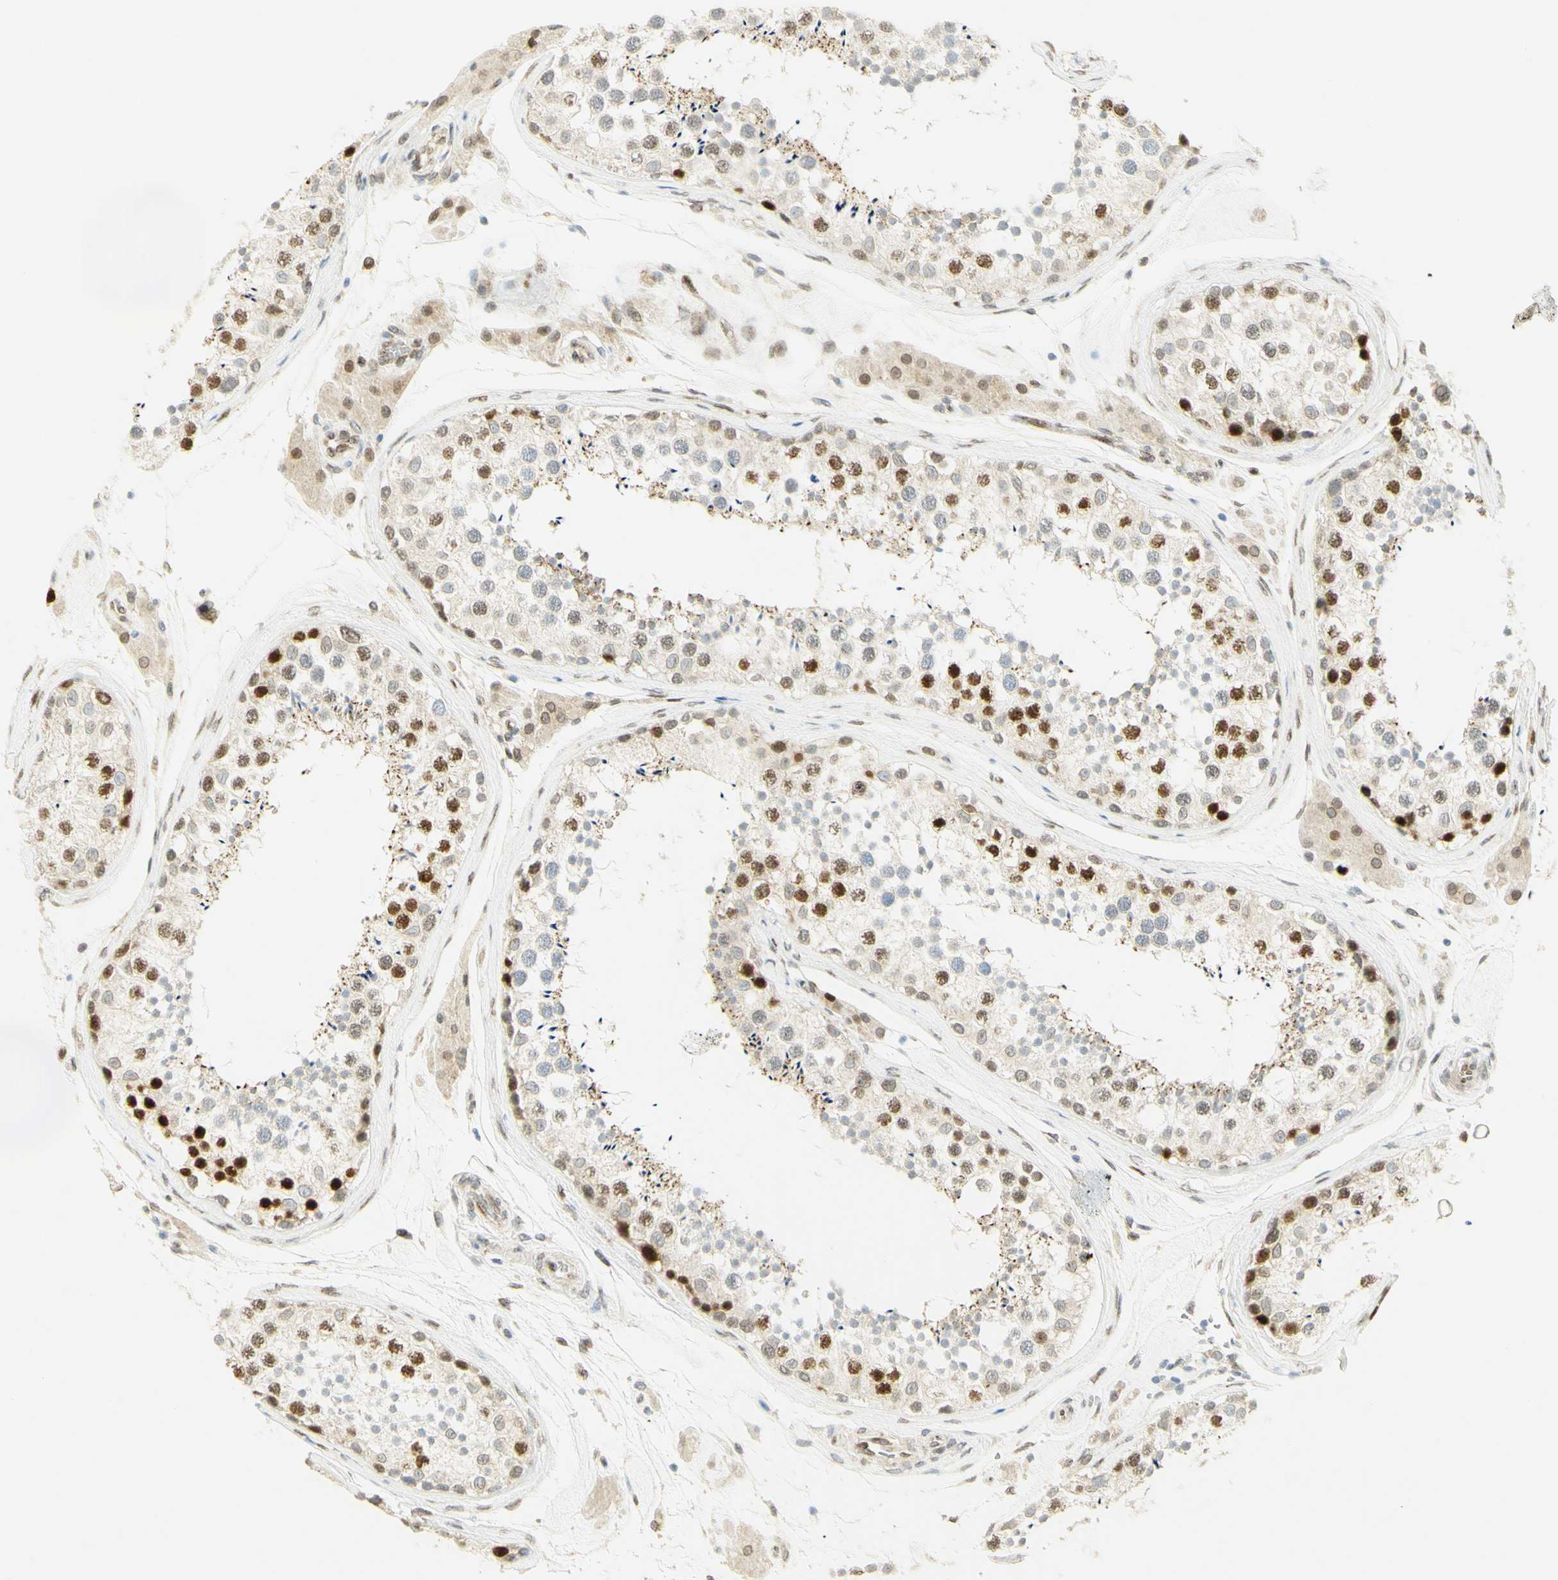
{"staining": {"intensity": "strong", "quantity": "25%-75%", "location": "nuclear"}, "tissue": "testis", "cell_type": "Cells in seminiferous ducts", "image_type": "normal", "snomed": [{"axis": "morphology", "description": "Normal tissue, NOS"}, {"axis": "topography", "description": "Testis"}], "caption": "DAB immunohistochemical staining of benign testis exhibits strong nuclear protein expression in about 25%-75% of cells in seminiferous ducts.", "gene": "E2F1", "patient": {"sex": "male", "age": 46}}